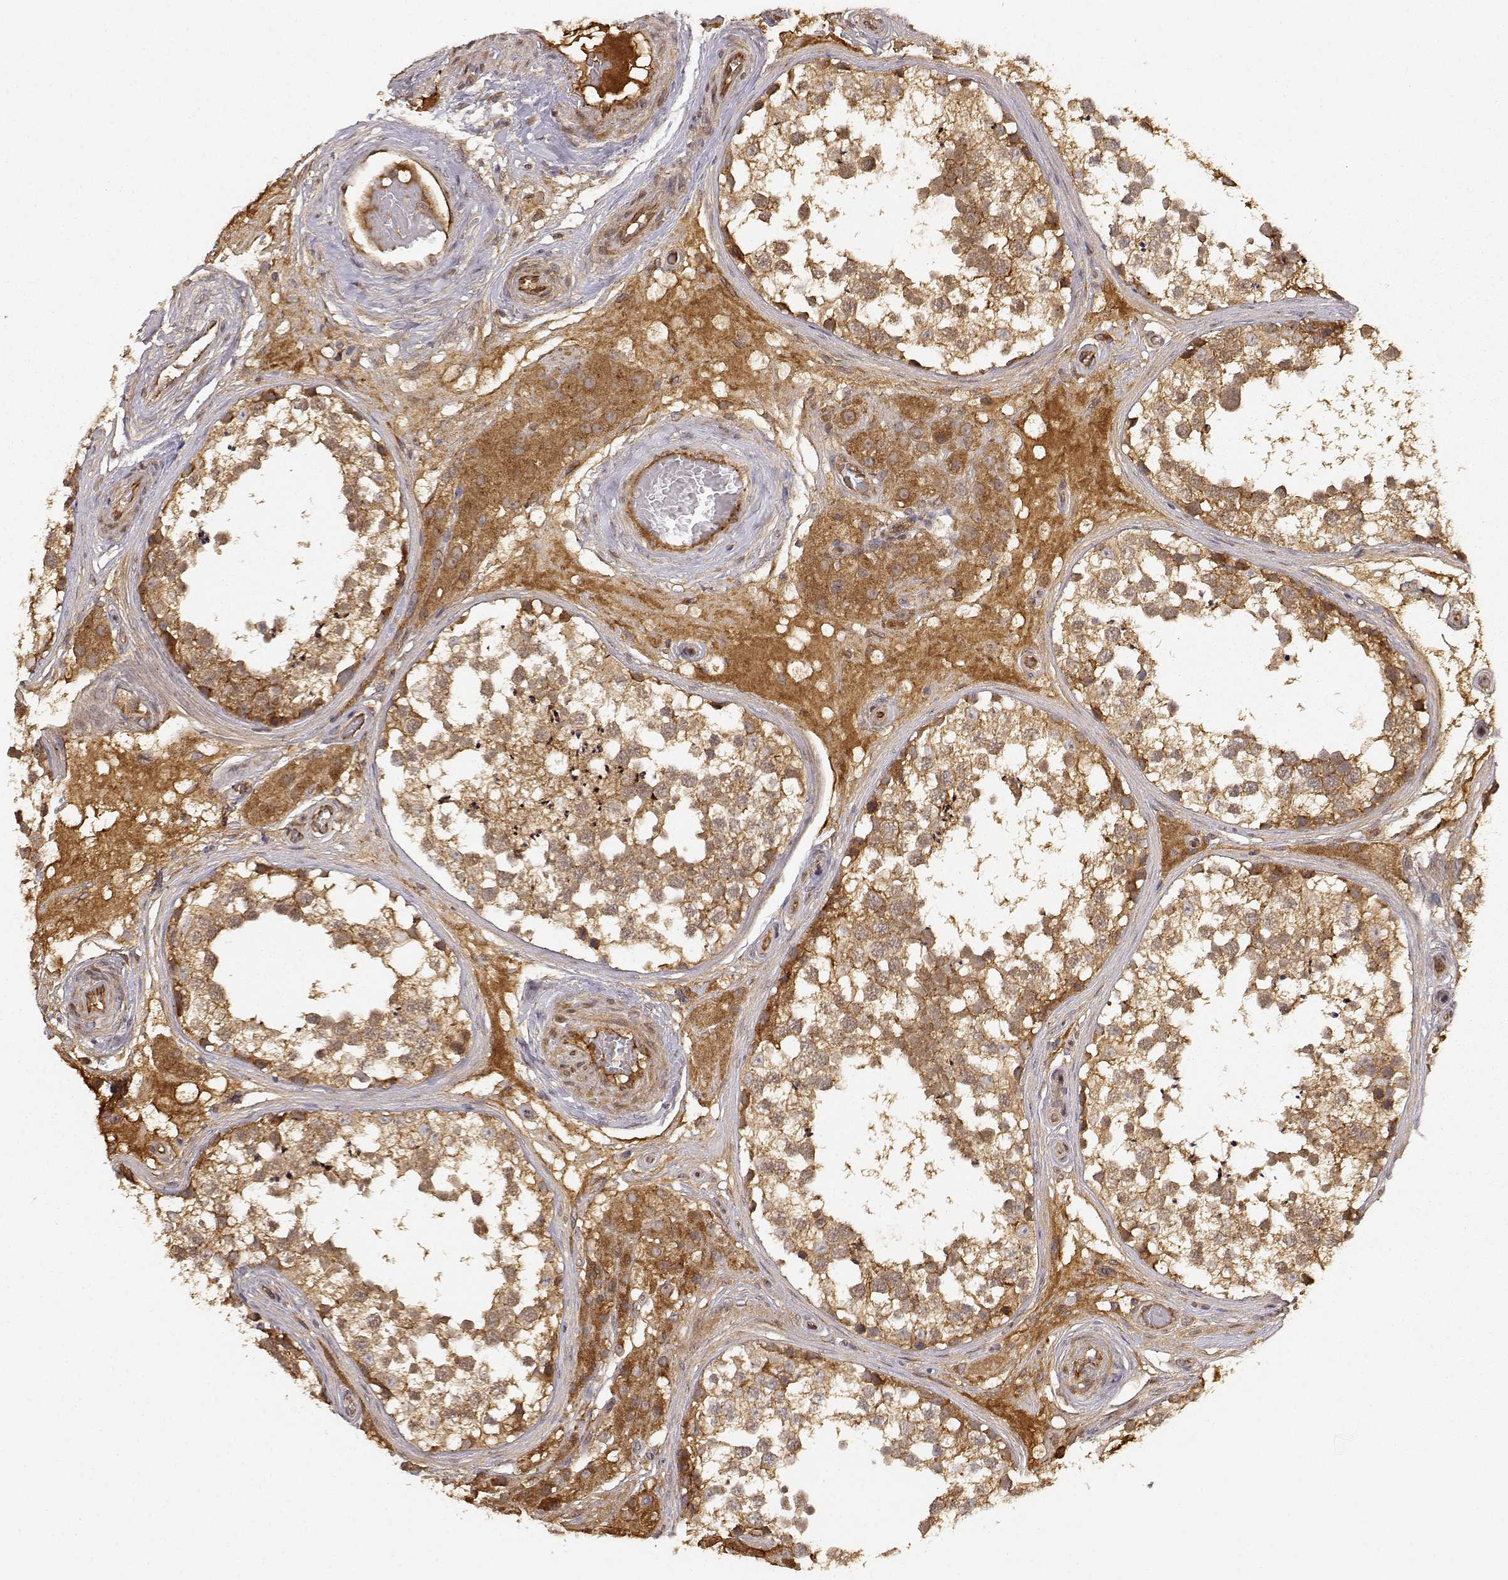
{"staining": {"intensity": "moderate", "quantity": ">75%", "location": "cytoplasmic/membranous"}, "tissue": "testis", "cell_type": "Cells in seminiferous ducts", "image_type": "normal", "snomed": [{"axis": "morphology", "description": "Normal tissue, NOS"}, {"axis": "morphology", "description": "Seminoma, NOS"}, {"axis": "topography", "description": "Testis"}], "caption": "A brown stain labels moderate cytoplasmic/membranous staining of a protein in cells in seminiferous ducts of benign testis.", "gene": "CDK5RAP2", "patient": {"sex": "male", "age": 65}}